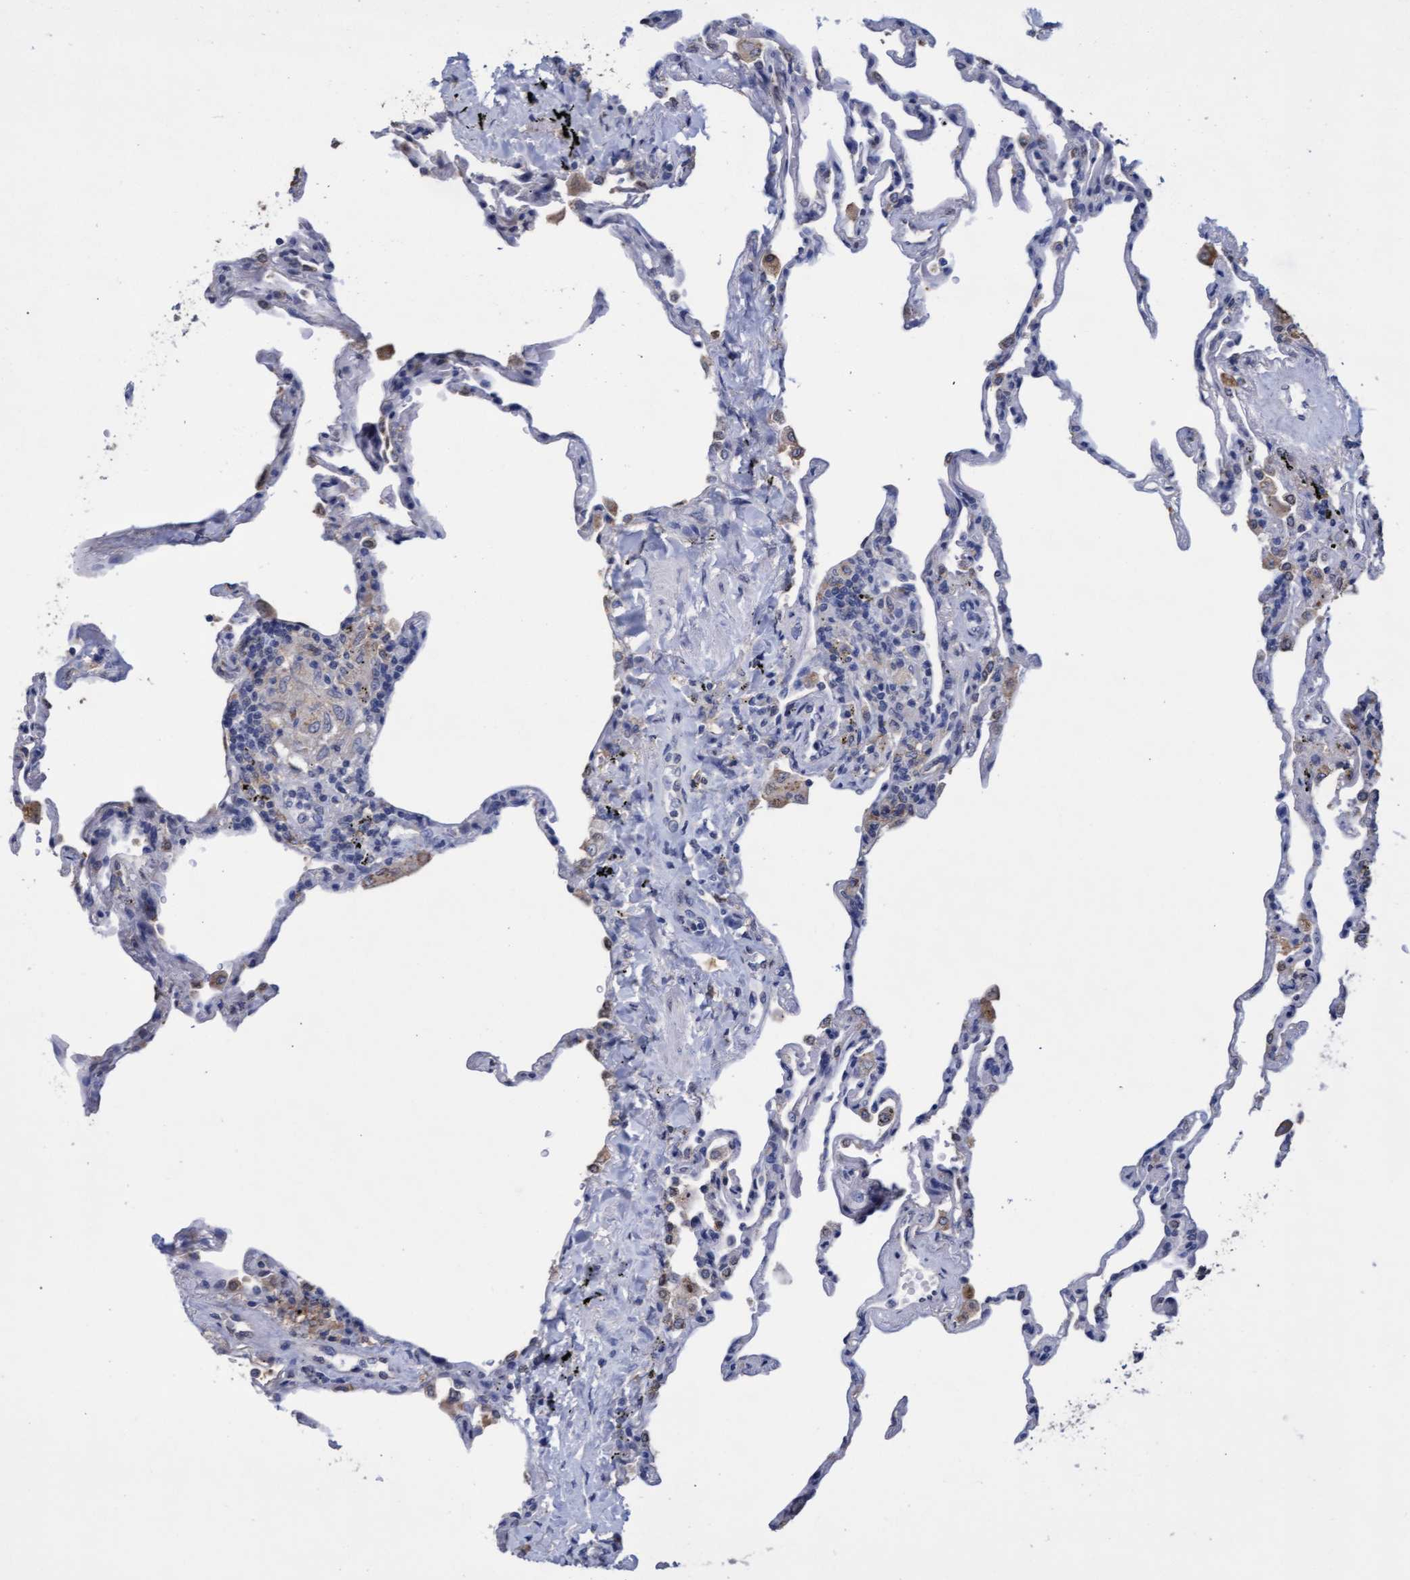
{"staining": {"intensity": "weak", "quantity": "<25%", "location": "cytoplasmic/membranous"}, "tissue": "lung", "cell_type": "Alveolar cells", "image_type": "normal", "snomed": [{"axis": "morphology", "description": "Normal tissue, NOS"}, {"axis": "topography", "description": "Lung"}], "caption": "Immunohistochemical staining of unremarkable human lung demonstrates no significant positivity in alveolar cells.", "gene": "GPR39", "patient": {"sex": "male", "age": 59}}